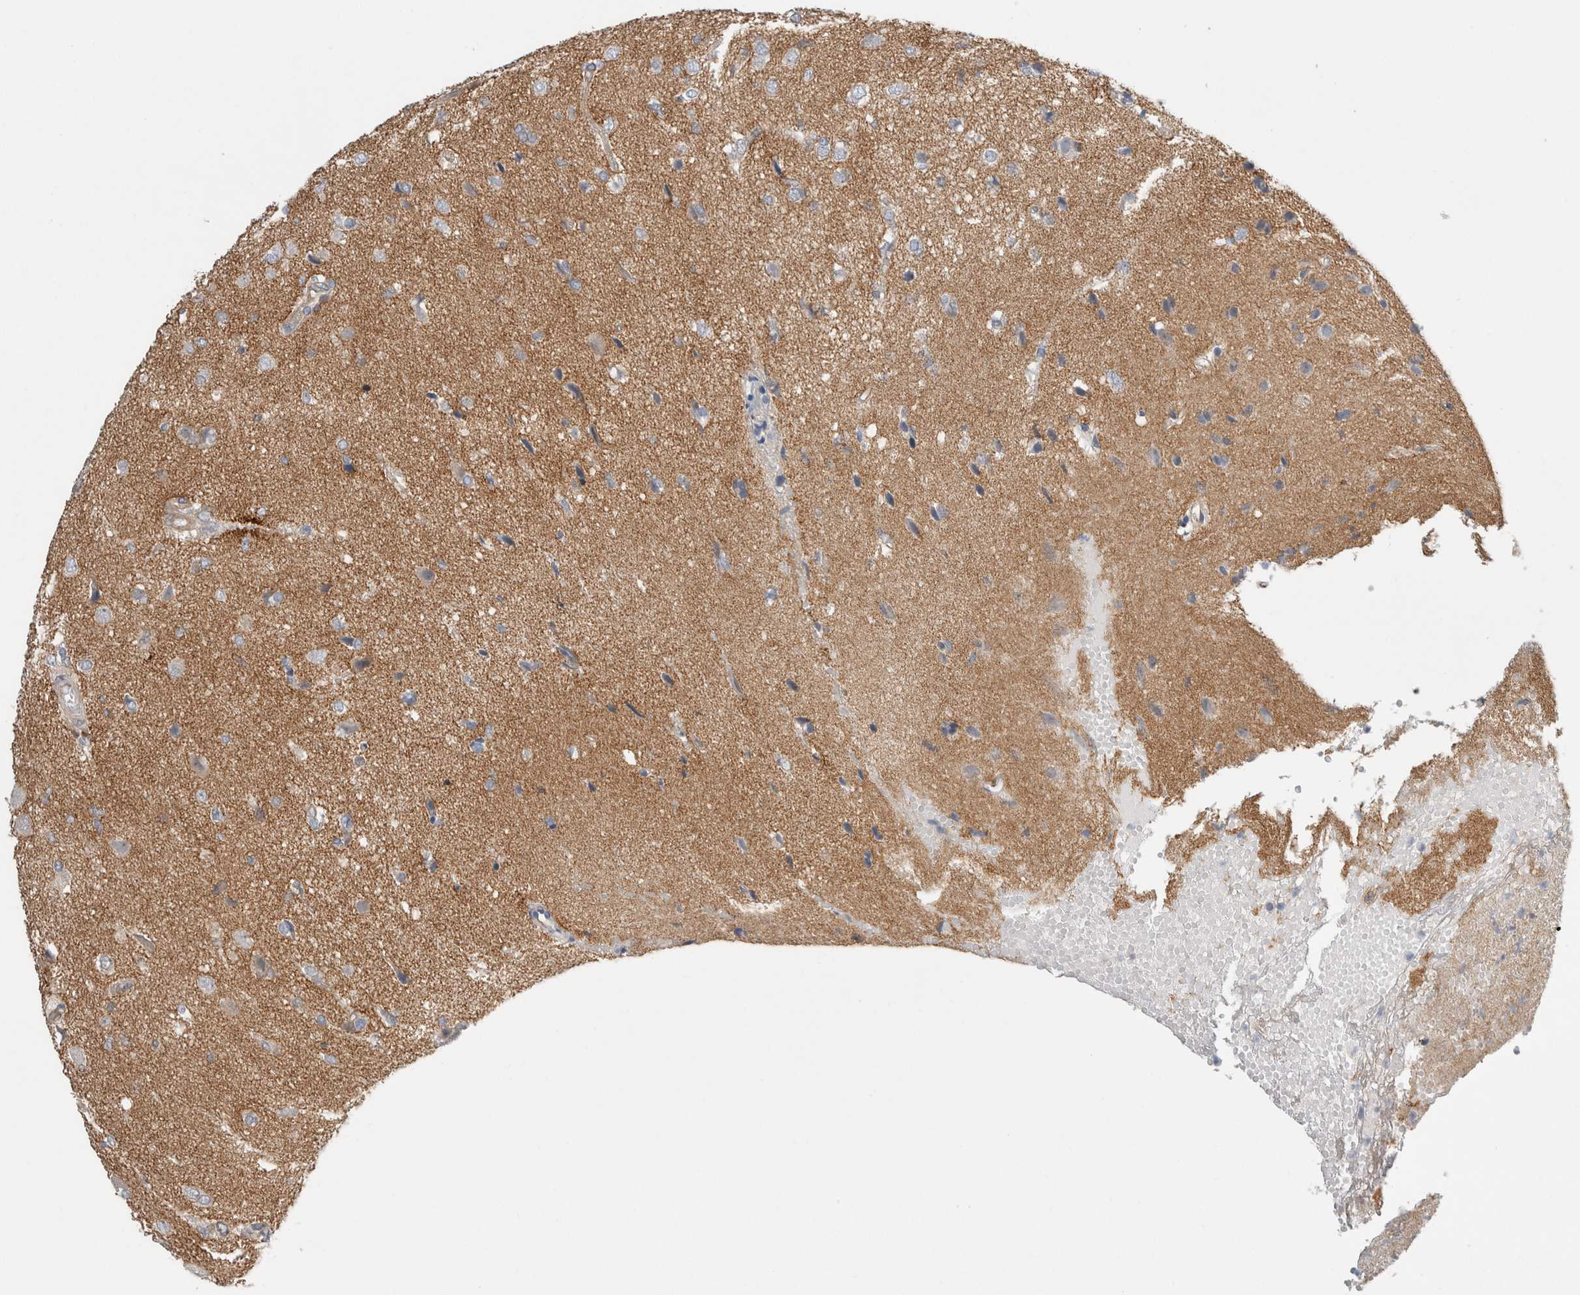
{"staining": {"intensity": "negative", "quantity": "none", "location": "none"}, "tissue": "glioma", "cell_type": "Tumor cells", "image_type": "cancer", "snomed": [{"axis": "morphology", "description": "Glioma, malignant, High grade"}, {"axis": "topography", "description": "Brain"}], "caption": "Histopathology image shows no significant protein staining in tumor cells of malignant glioma (high-grade).", "gene": "TAFA5", "patient": {"sex": "female", "age": 59}}